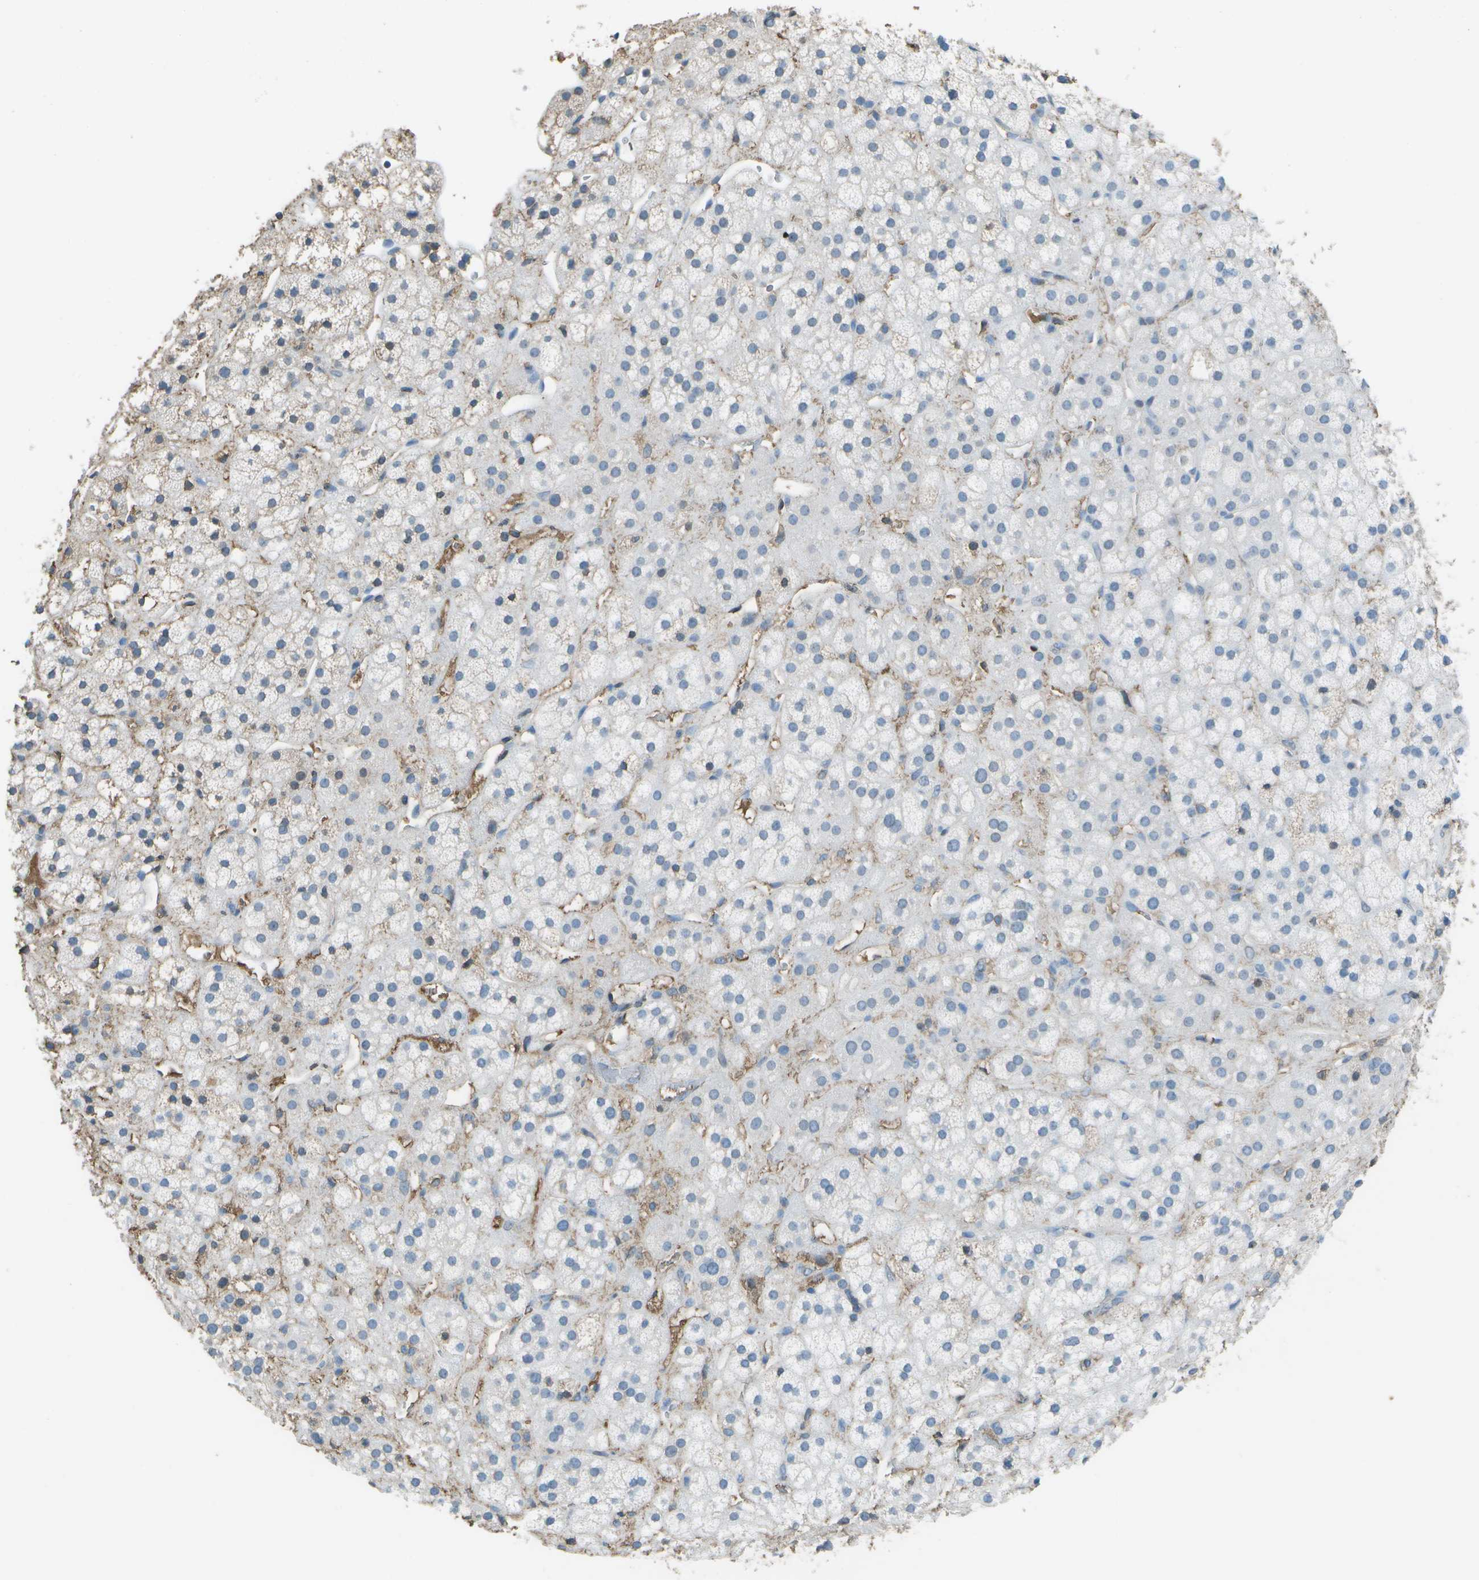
{"staining": {"intensity": "weak", "quantity": "<25%", "location": "cytoplasmic/membranous"}, "tissue": "adrenal gland", "cell_type": "Glandular cells", "image_type": "normal", "snomed": [{"axis": "morphology", "description": "Normal tissue, NOS"}, {"axis": "topography", "description": "Adrenal gland"}], "caption": "Photomicrograph shows no protein staining in glandular cells of unremarkable adrenal gland. (DAB immunohistochemistry, high magnification).", "gene": "CYP4F11", "patient": {"sex": "male", "age": 56}}